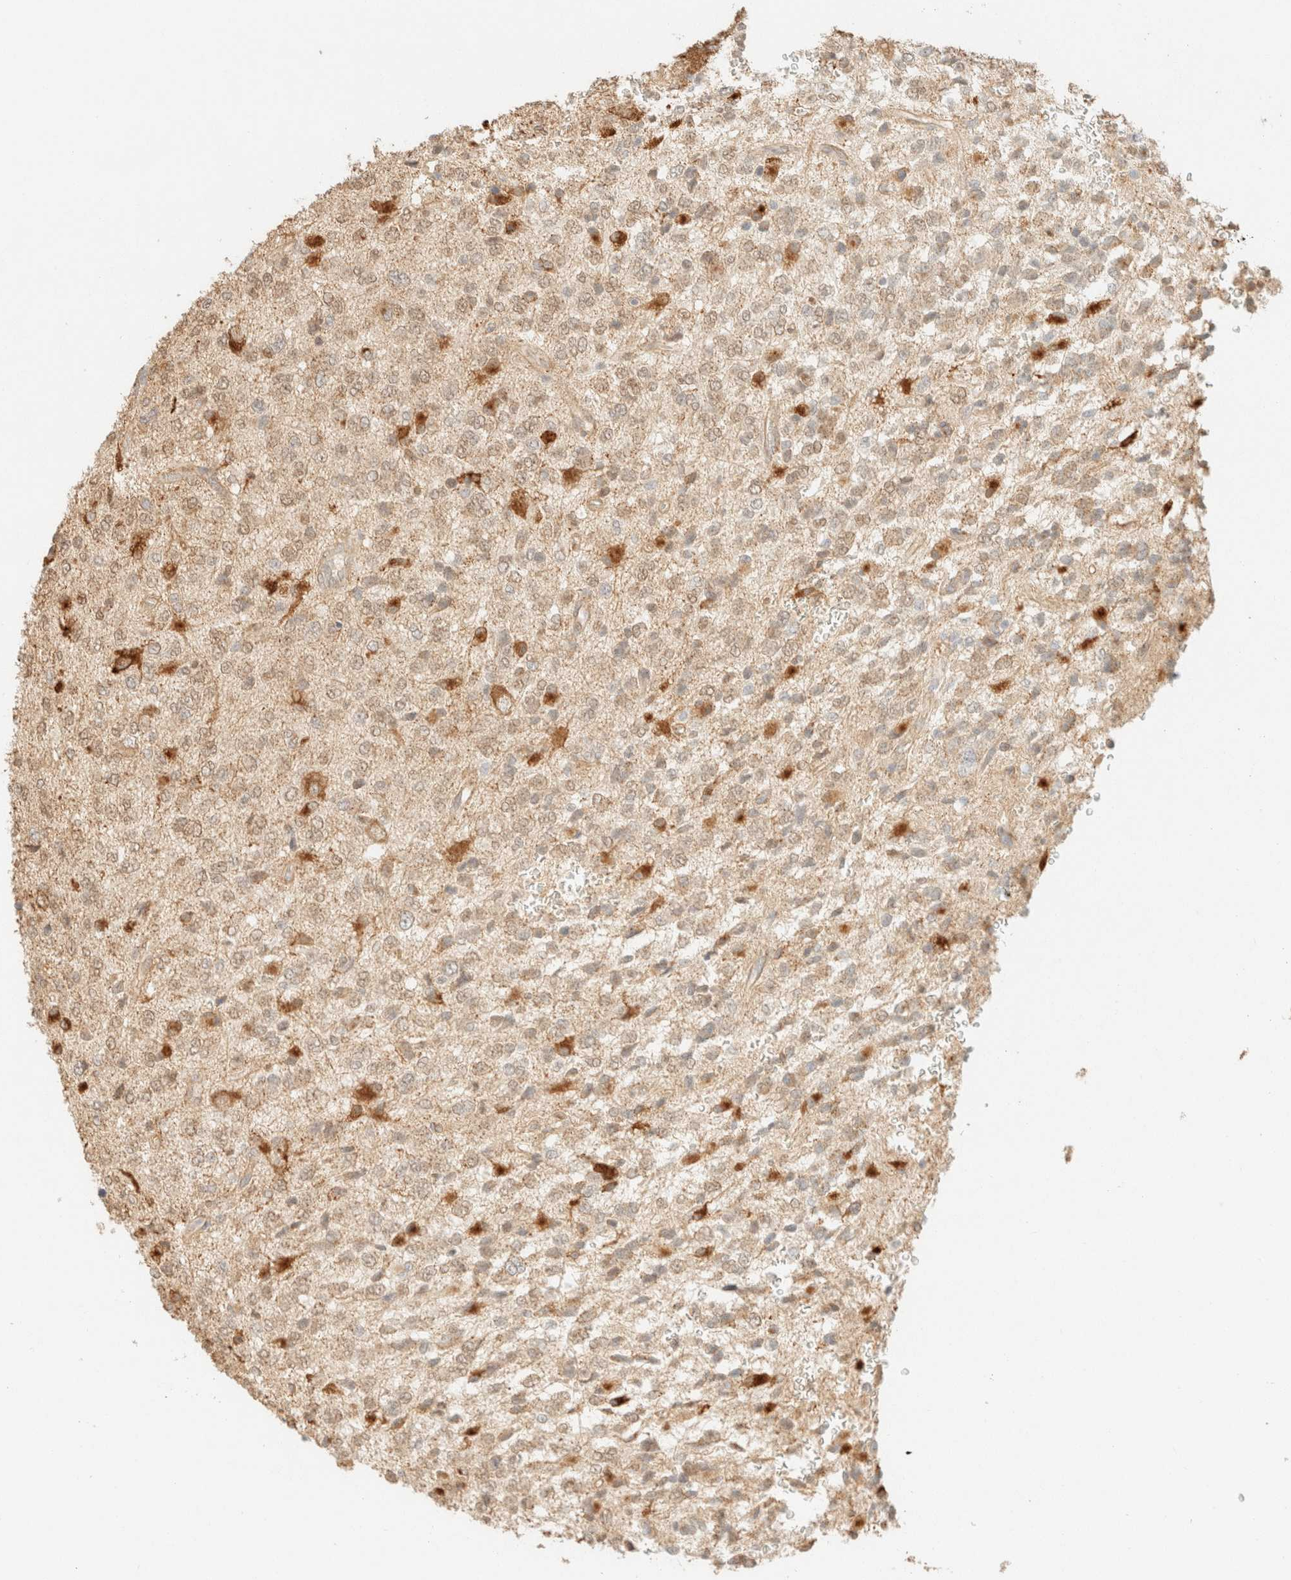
{"staining": {"intensity": "weak", "quantity": "25%-75%", "location": "cytoplasmic/membranous"}, "tissue": "glioma", "cell_type": "Tumor cells", "image_type": "cancer", "snomed": [{"axis": "morphology", "description": "Glioma, malignant, High grade"}, {"axis": "topography", "description": "pancreas cauda"}], "caption": "Immunohistochemical staining of human malignant high-grade glioma exhibits low levels of weak cytoplasmic/membranous positivity in about 25%-75% of tumor cells.", "gene": "SPARCL1", "patient": {"sex": "male", "age": 60}}